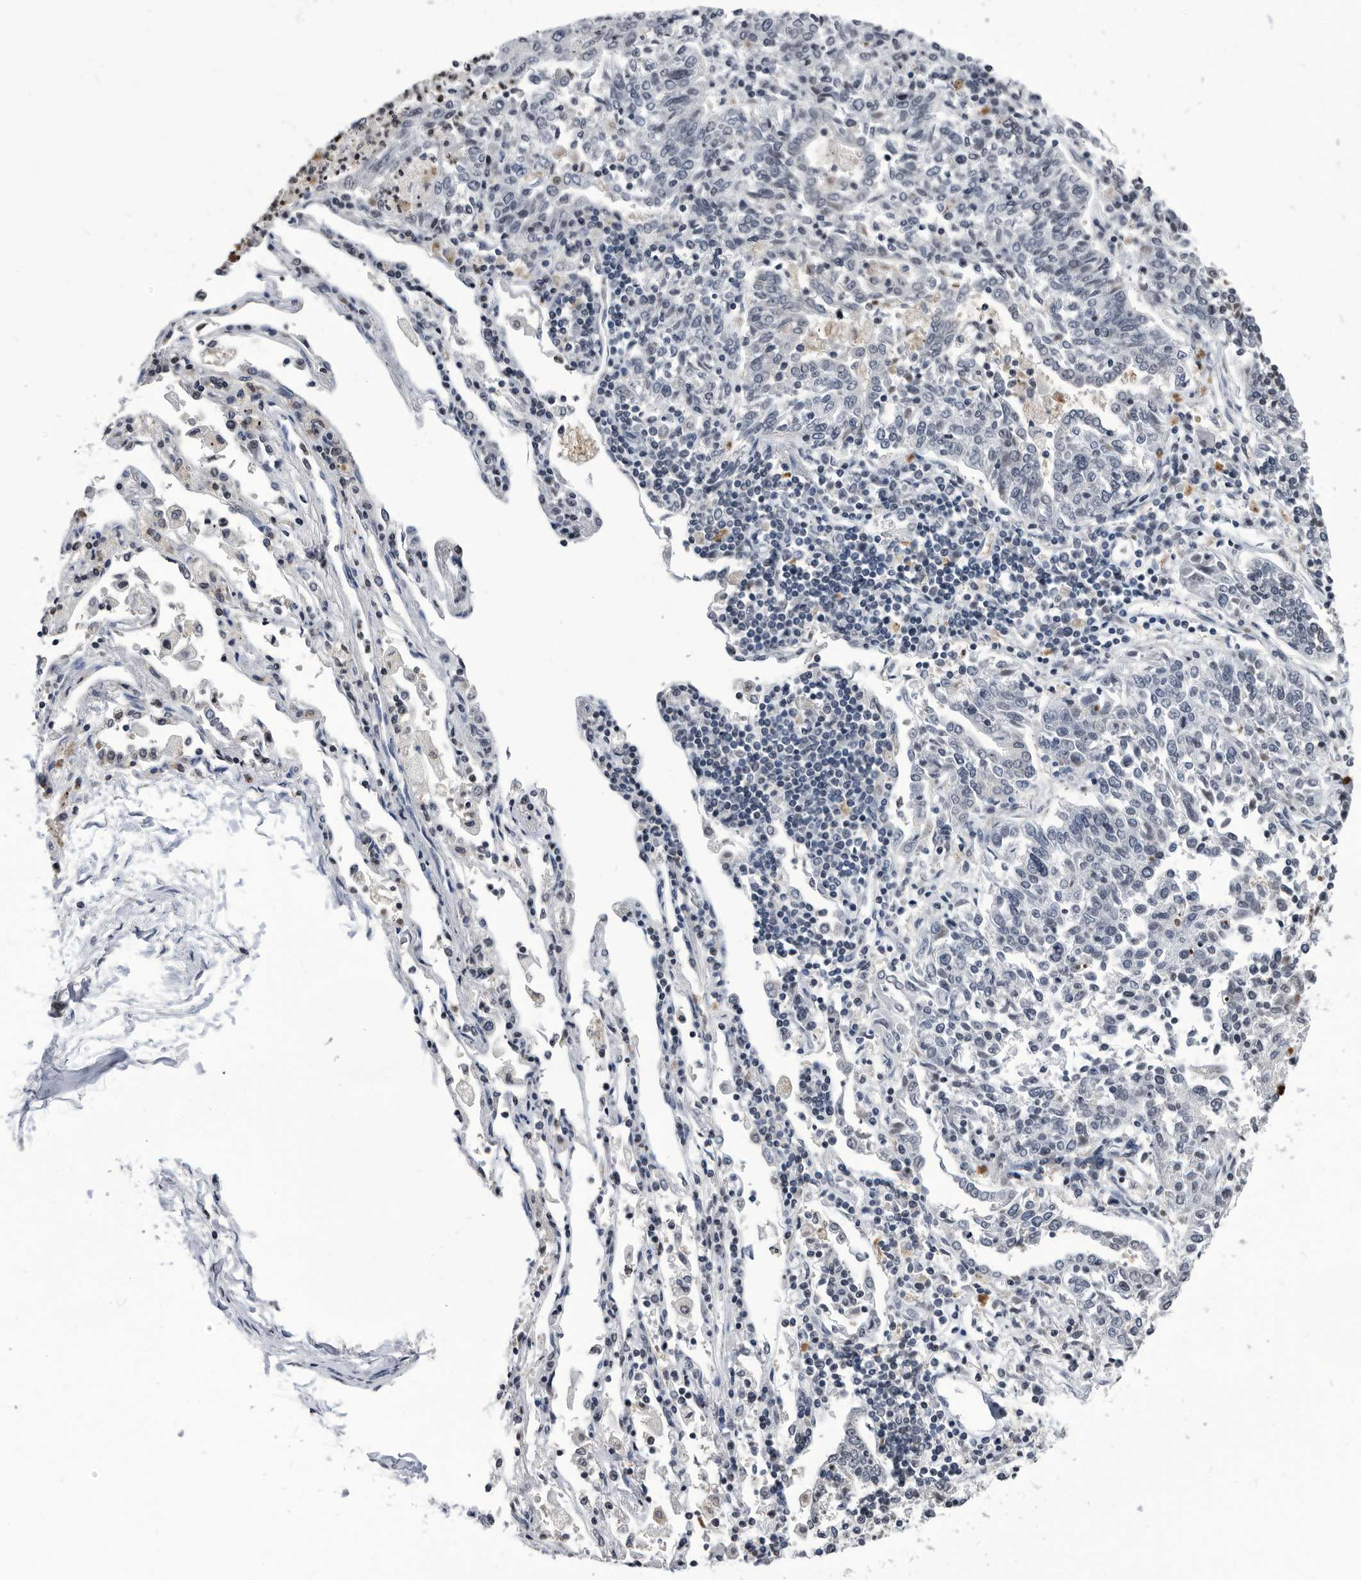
{"staining": {"intensity": "negative", "quantity": "none", "location": "none"}, "tissue": "lung cancer", "cell_type": "Tumor cells", "image_type": "cancer", "snomed": [{"axis": "morphology", "description": "Normal tissue, NOS"}, {"axis": "morphology", "description": "Squamous cell carcinoma, NOS"}, {"axis": "topography", "description": "Cartilage tissue"}, {"axis": "topography", "description": "Lung"}, {"axis": "topography", "description": "Peripheral nerve tissue"}], "caption": "Squamous cell carcinoma (lung) was stained to show a protein in brown. There is no significant staining in tumor cells.", "gene": "TSTD1", "patient": {"sex": "female", "age": 49}}